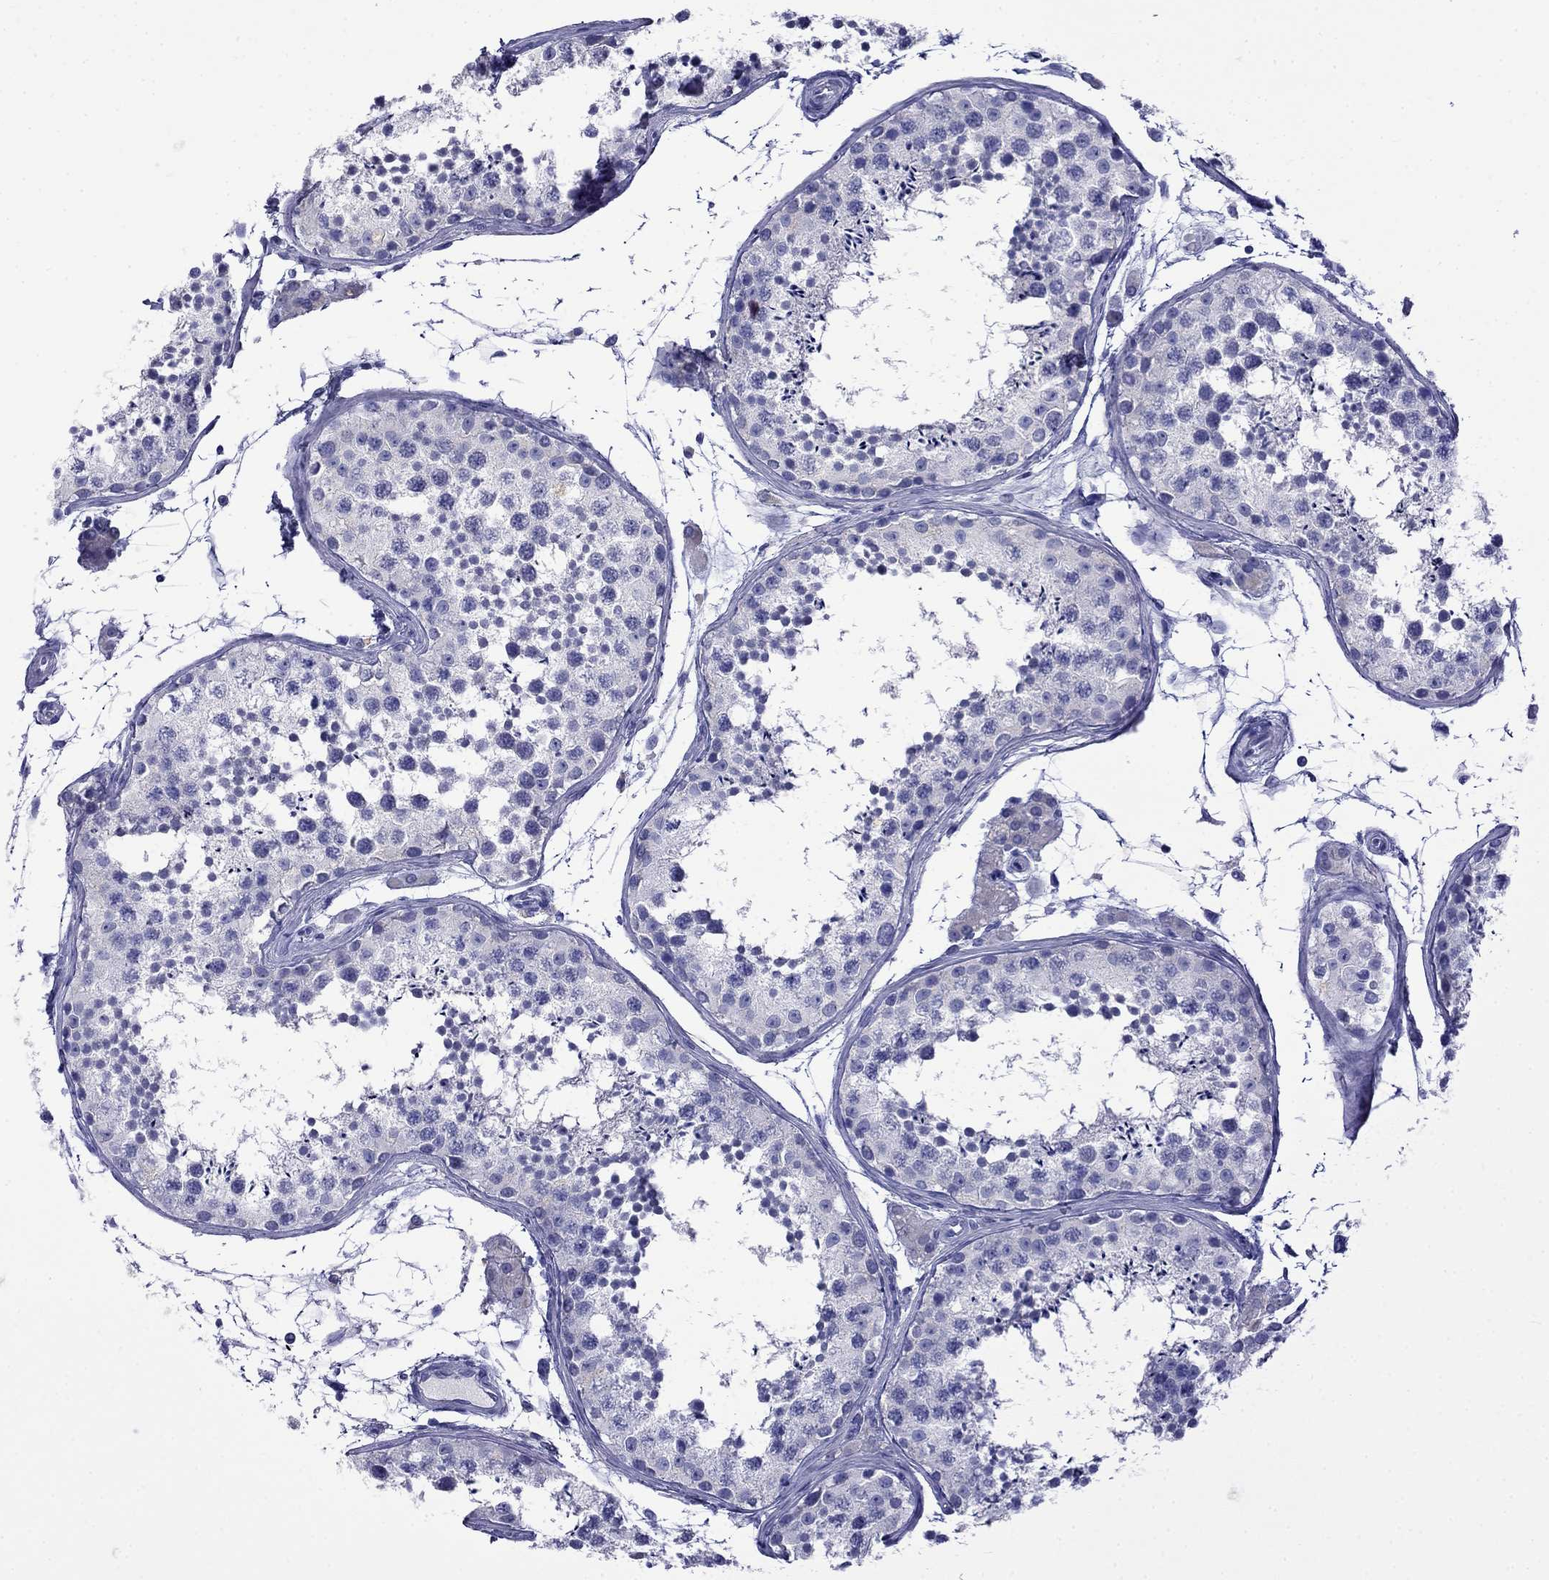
{"staining": {"intensity": "negative", "quantity": "none", "location": "none"}, "tissue": "testis", "cell_type": "Cells in seminiferous ducts", "image_type": "normal", "snomed": [{"axis": "morphology", "description": "Normal tissue, NOS"}, {"axis": "topography", "description": "Testis"}], "caption": "DAB (3,3'-diaminobenzidine) immunohistochemical staining of benign human testis displays no significant positivity in cells in seminiferous ducts.", "gene": "MYO15A", "patient": {"sex": "male", "age": 41}}